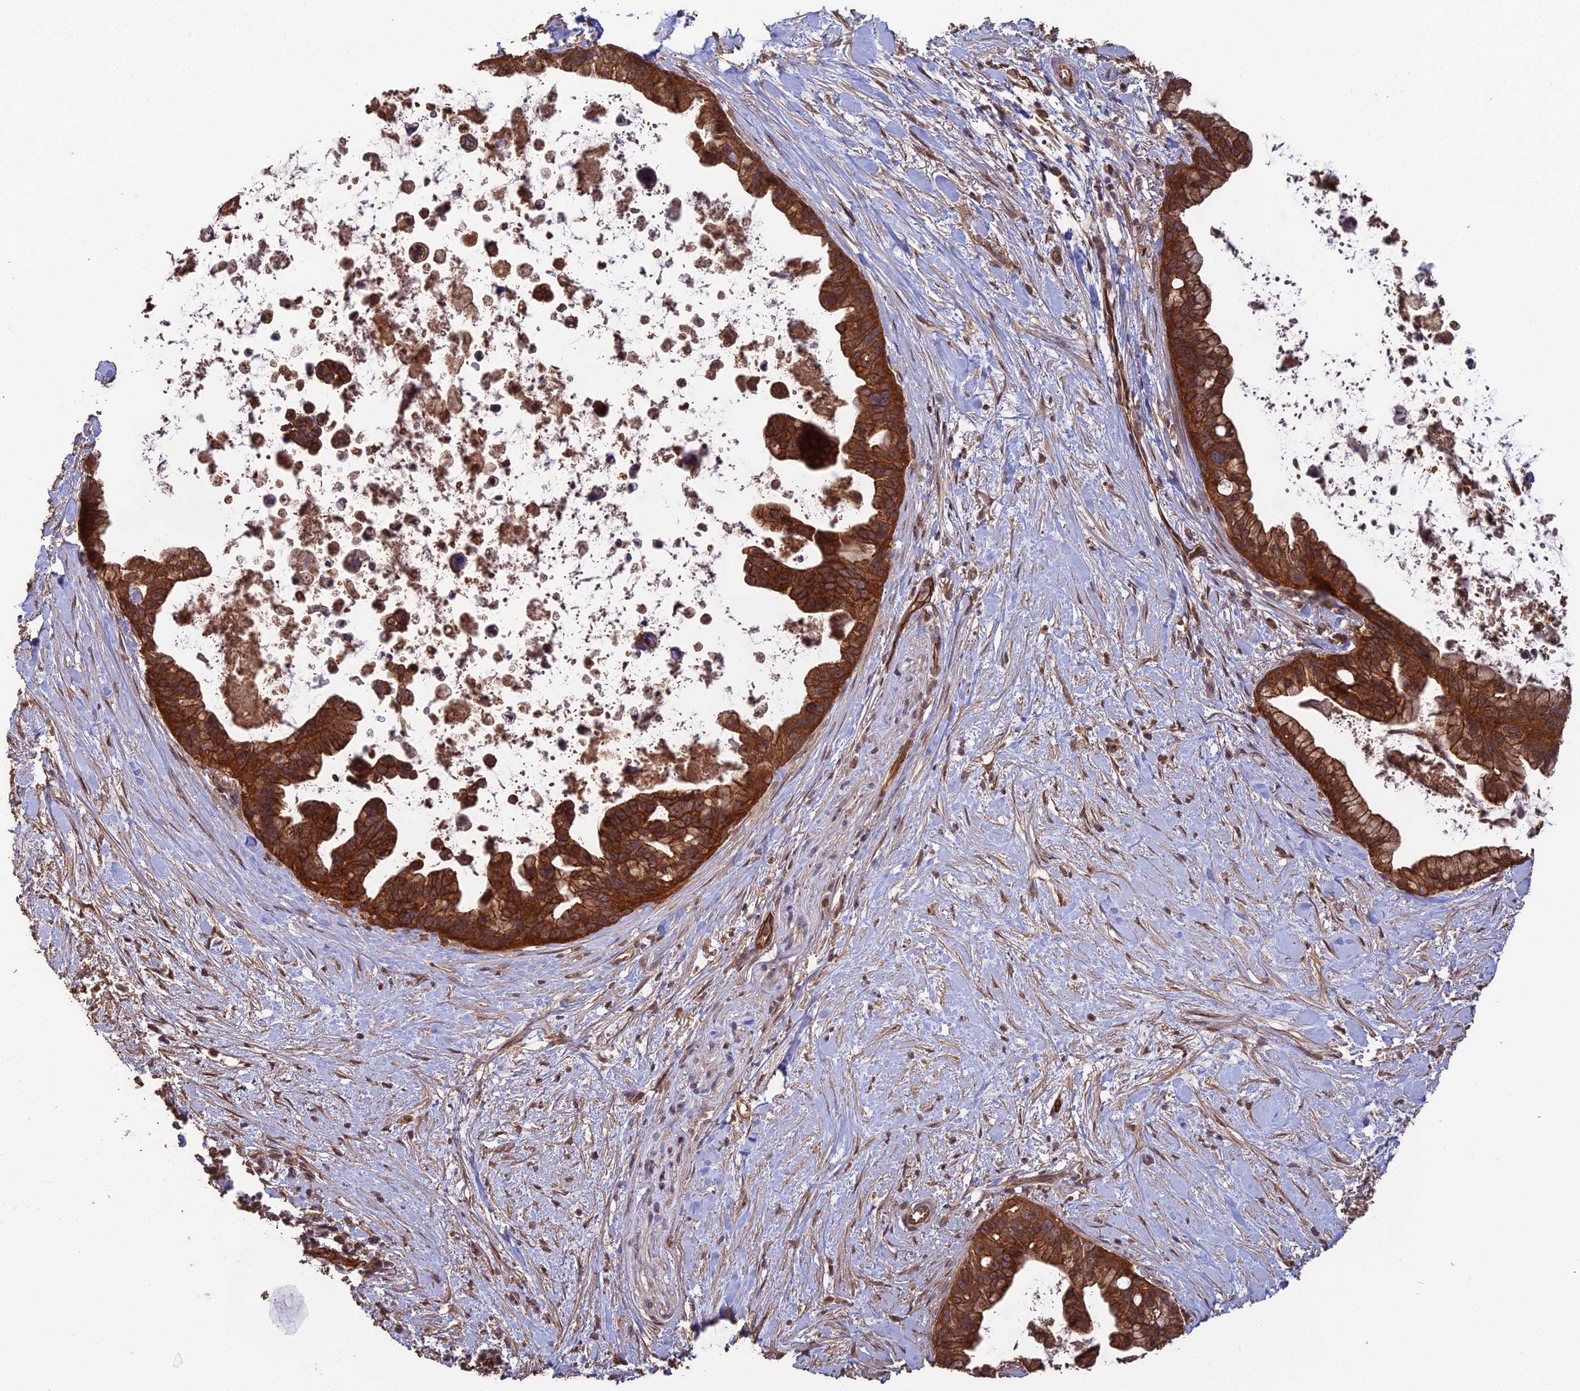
{"staining": {"intensity": "strong", "quantity": ">75%", "location": "cytoplasmic/membranous"}, "tissue": "pancreatic cancer", "cell_type": "Tumor cells", "image_type": "cancer", "snomed": [{"axis": "morphology", "description": "Adenocarcinoma, NOS"}, {"axis": "topography", "description": "Pancreas"}], "caption": "Tumor cells reveal high levels of strong cytoplasmic/membranous positivity in approximately >75% of cells in human pancreatic cancer (adenocarcinoma). The staining was performed using DAB (3,3'-diaminobenzidine) to visualize the protein expression in brown, while the nuclei were stained in blue with hematoxylin (Magnification: 20x).", "gene": "RALGAPA2", "patient": {"sex": "female", "age": 83}}